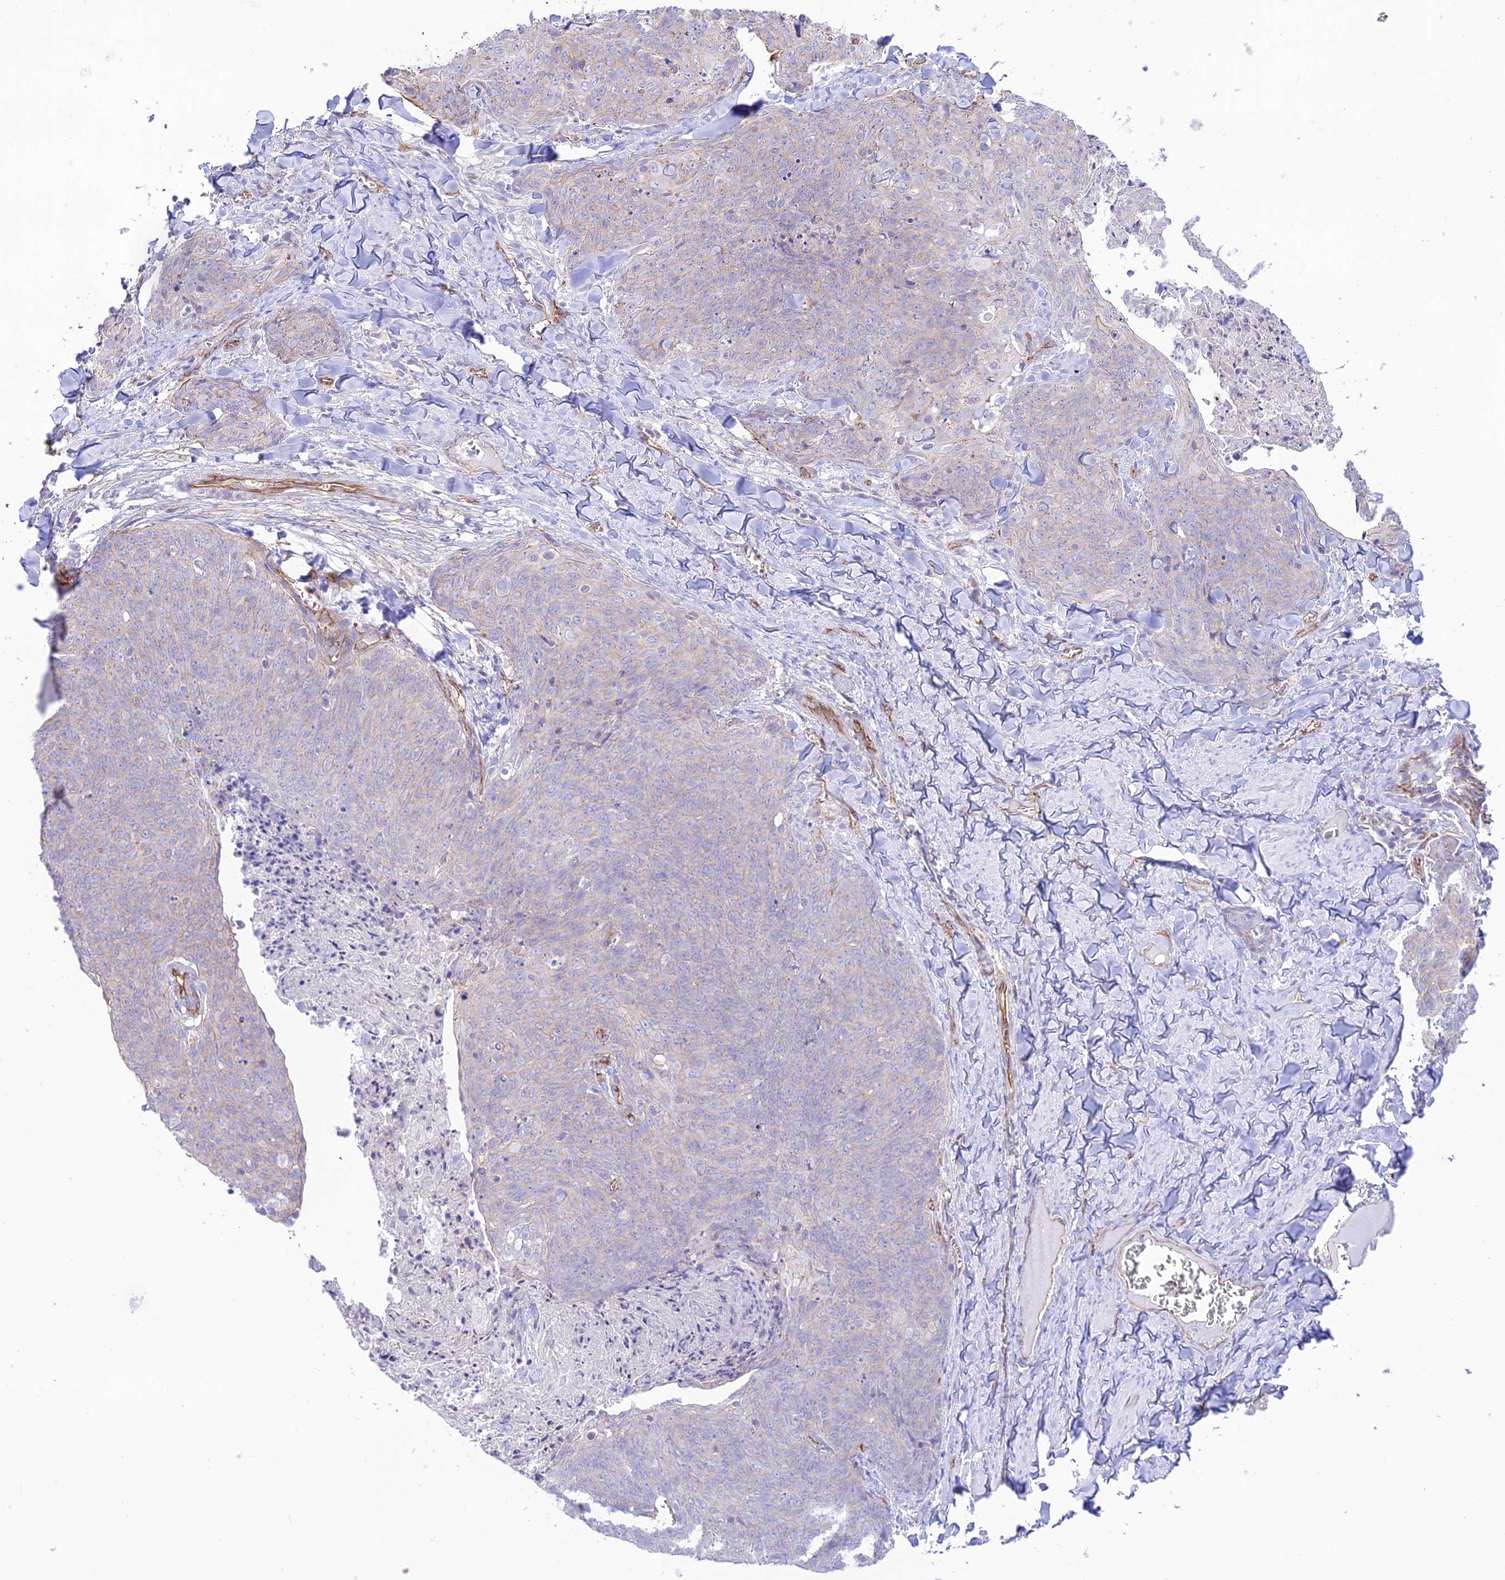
{"staining": {"intensity": "negative", "quantity": "none", "location": "none"}, "tissue": "skin cancer", "cell_type": "Tumor cells", "image_type": "cancer", "snomed": [{"axis": "morphology", "description": "Squamous cell carcinoma, NOS"}, {"axis": "topography", "description": "Skin"}, {"axis": "topography", "description": "Vulva"}], "caption": "A high-resolution photomicrograph shows IHC staining of skin cancer (squamous cell carcinoma), which demonstrates no significant staining in tumor cells. (Stains: DAB IHC with hematoxylin counter stain, Microscopy: brightfield microscopy at high magnification).", "gene": "YPEL5", "patient": {"sex": "female", "age": 85}}